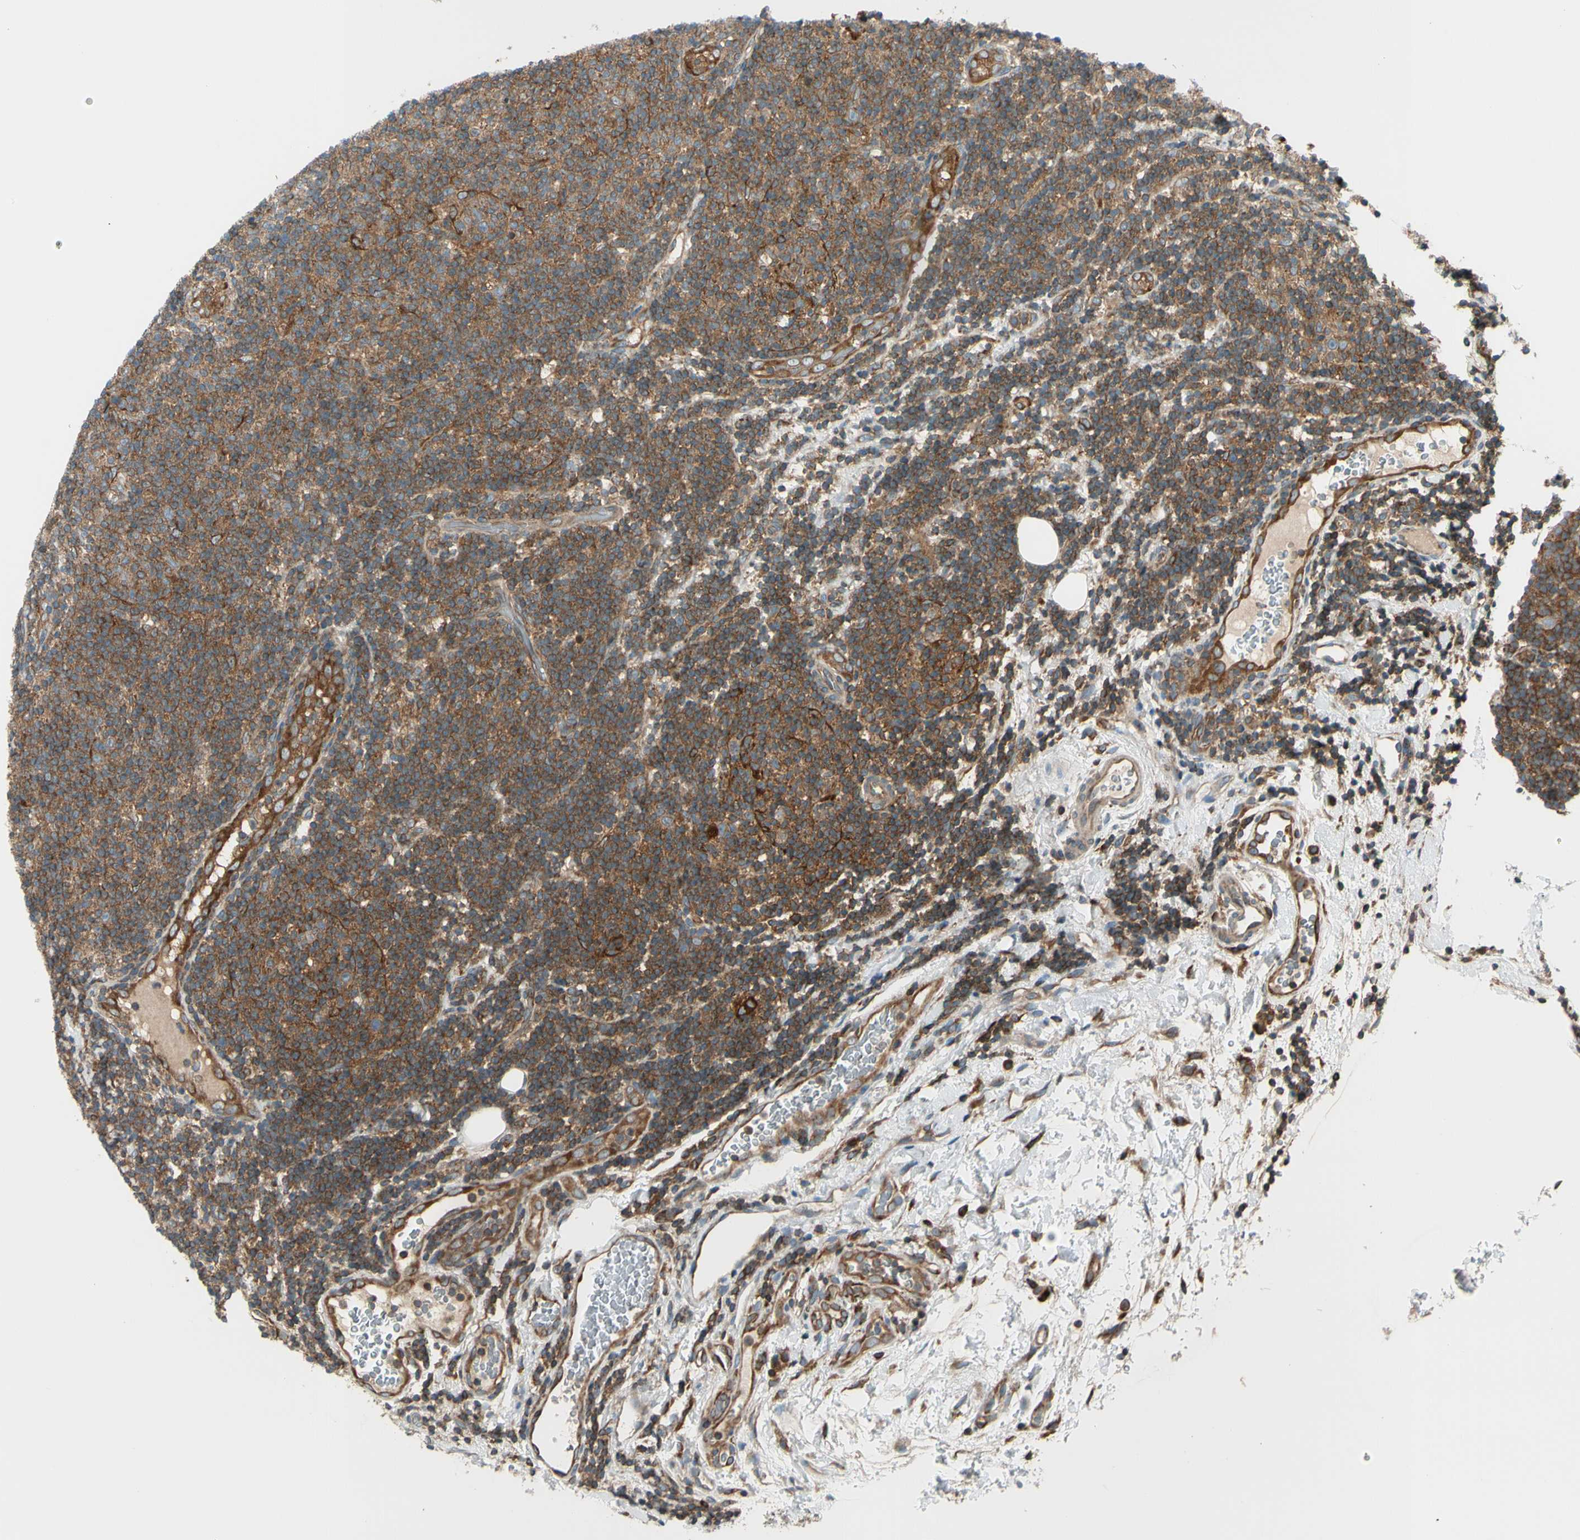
{"staining": {"intensity": "moderate", "quantity": ">75%", "location": "cytoplasmic/membranous"}, "tissue": "lymphoma", "cell_type": "Tumor cells", "image_type": "cancer", "snomed": [{"axis": "morphology", "description": "Malignant lymphoma, non-Hodgkin's type, Low grade"}, {"axis": "topography", "description": "Lymph node"}], "caption": "A medium amount of moderate cytoplasmic/membranous positivity is present in about >75% of tumor cells in lymphoma tissue.", "gene": "TRIO", "patient": {"sex": "male", "age": 83}}